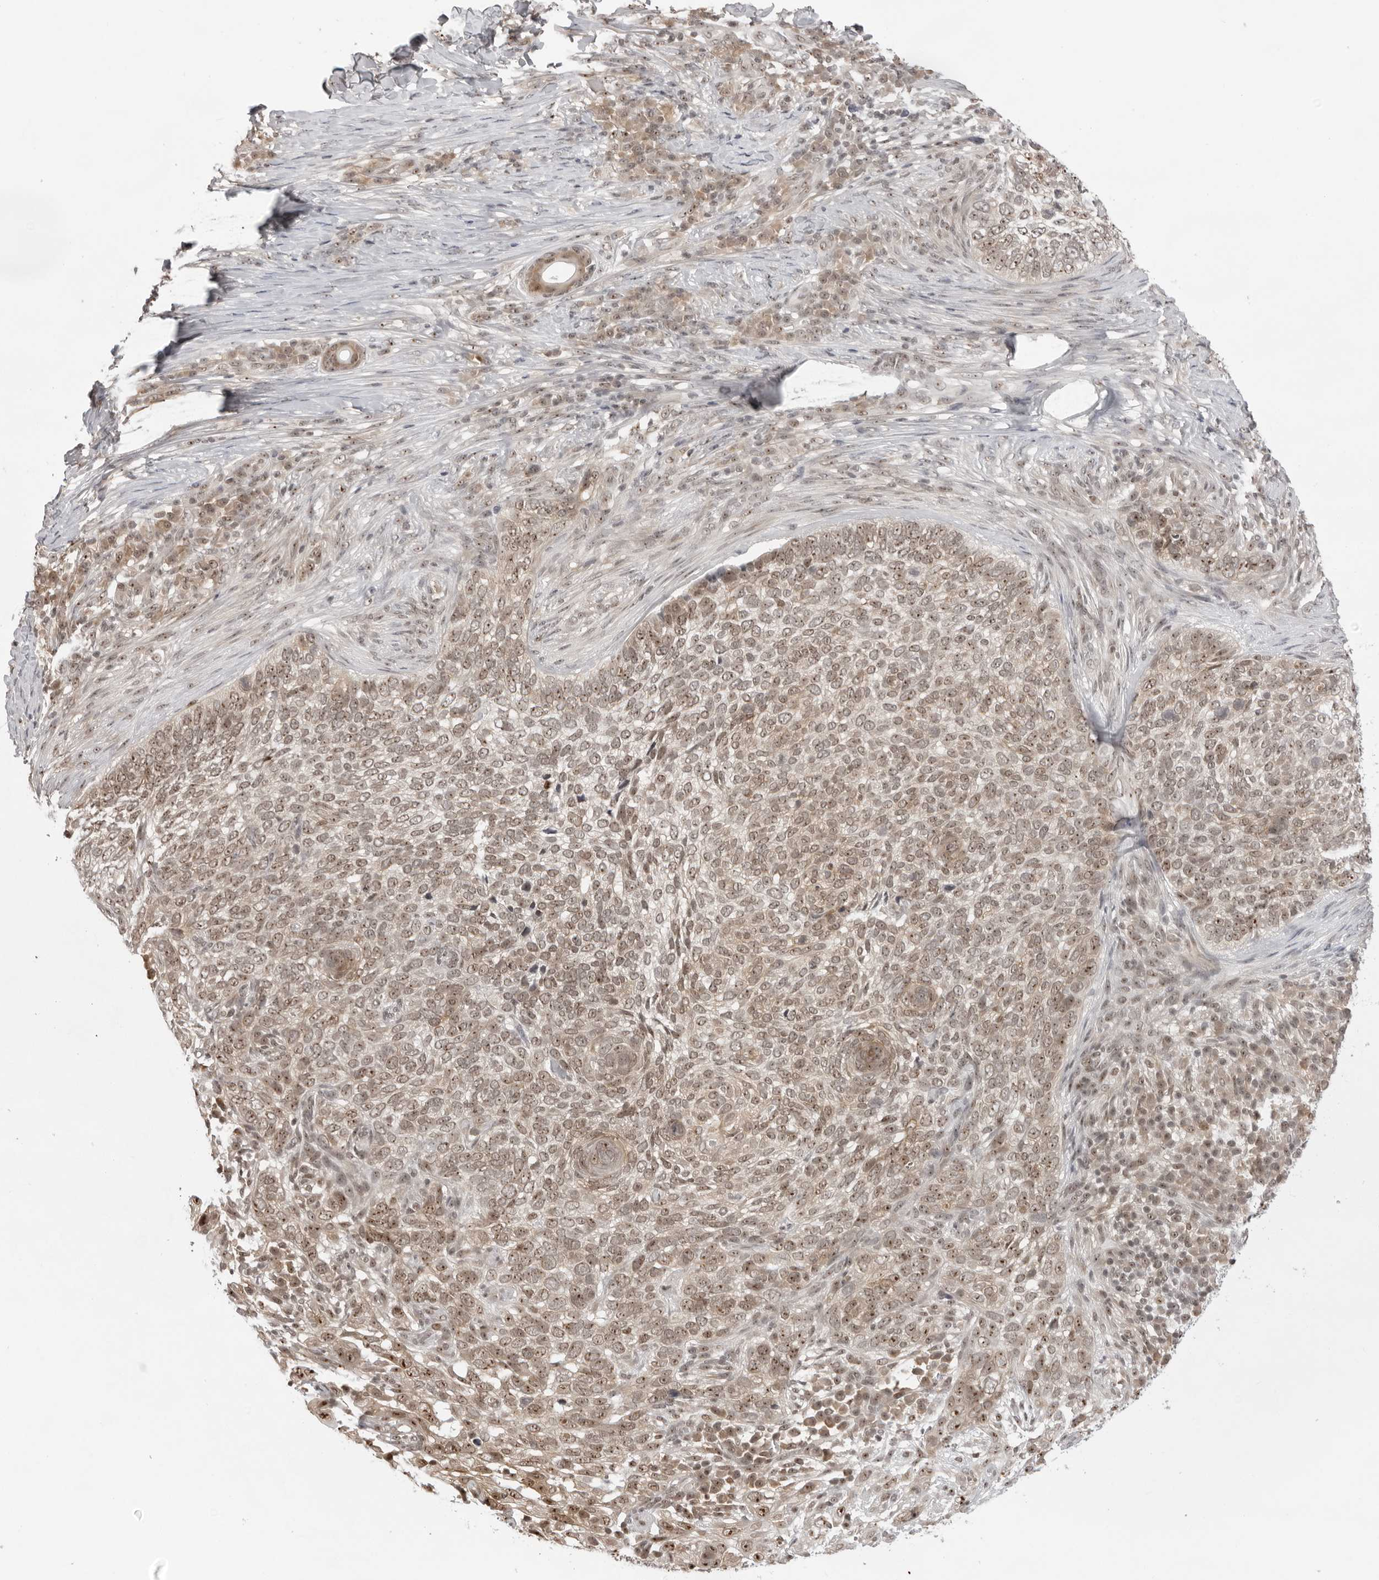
{"staining": {"intensity": "moderate", "quantity": ">75%", "location": "cytoplasmic/membranous,nuclear"}, "tissue": "skin cancer", "cell_type": "Tumor cells", "image_type": "cancer", "snomed": [{"axis": "morphology", "description": "Basal cell carcinoma"}, {"axis": "topography", "description": "Skin"}], "caption": "A micrograph of human basal cell carcinoma (skin) stained for a protein displays moderate cytoplasmic/membranous and nuclear brown staining in tumor cells.", "gene": "EXOSC10", "patient": {"sex": "female", "age": 64}}